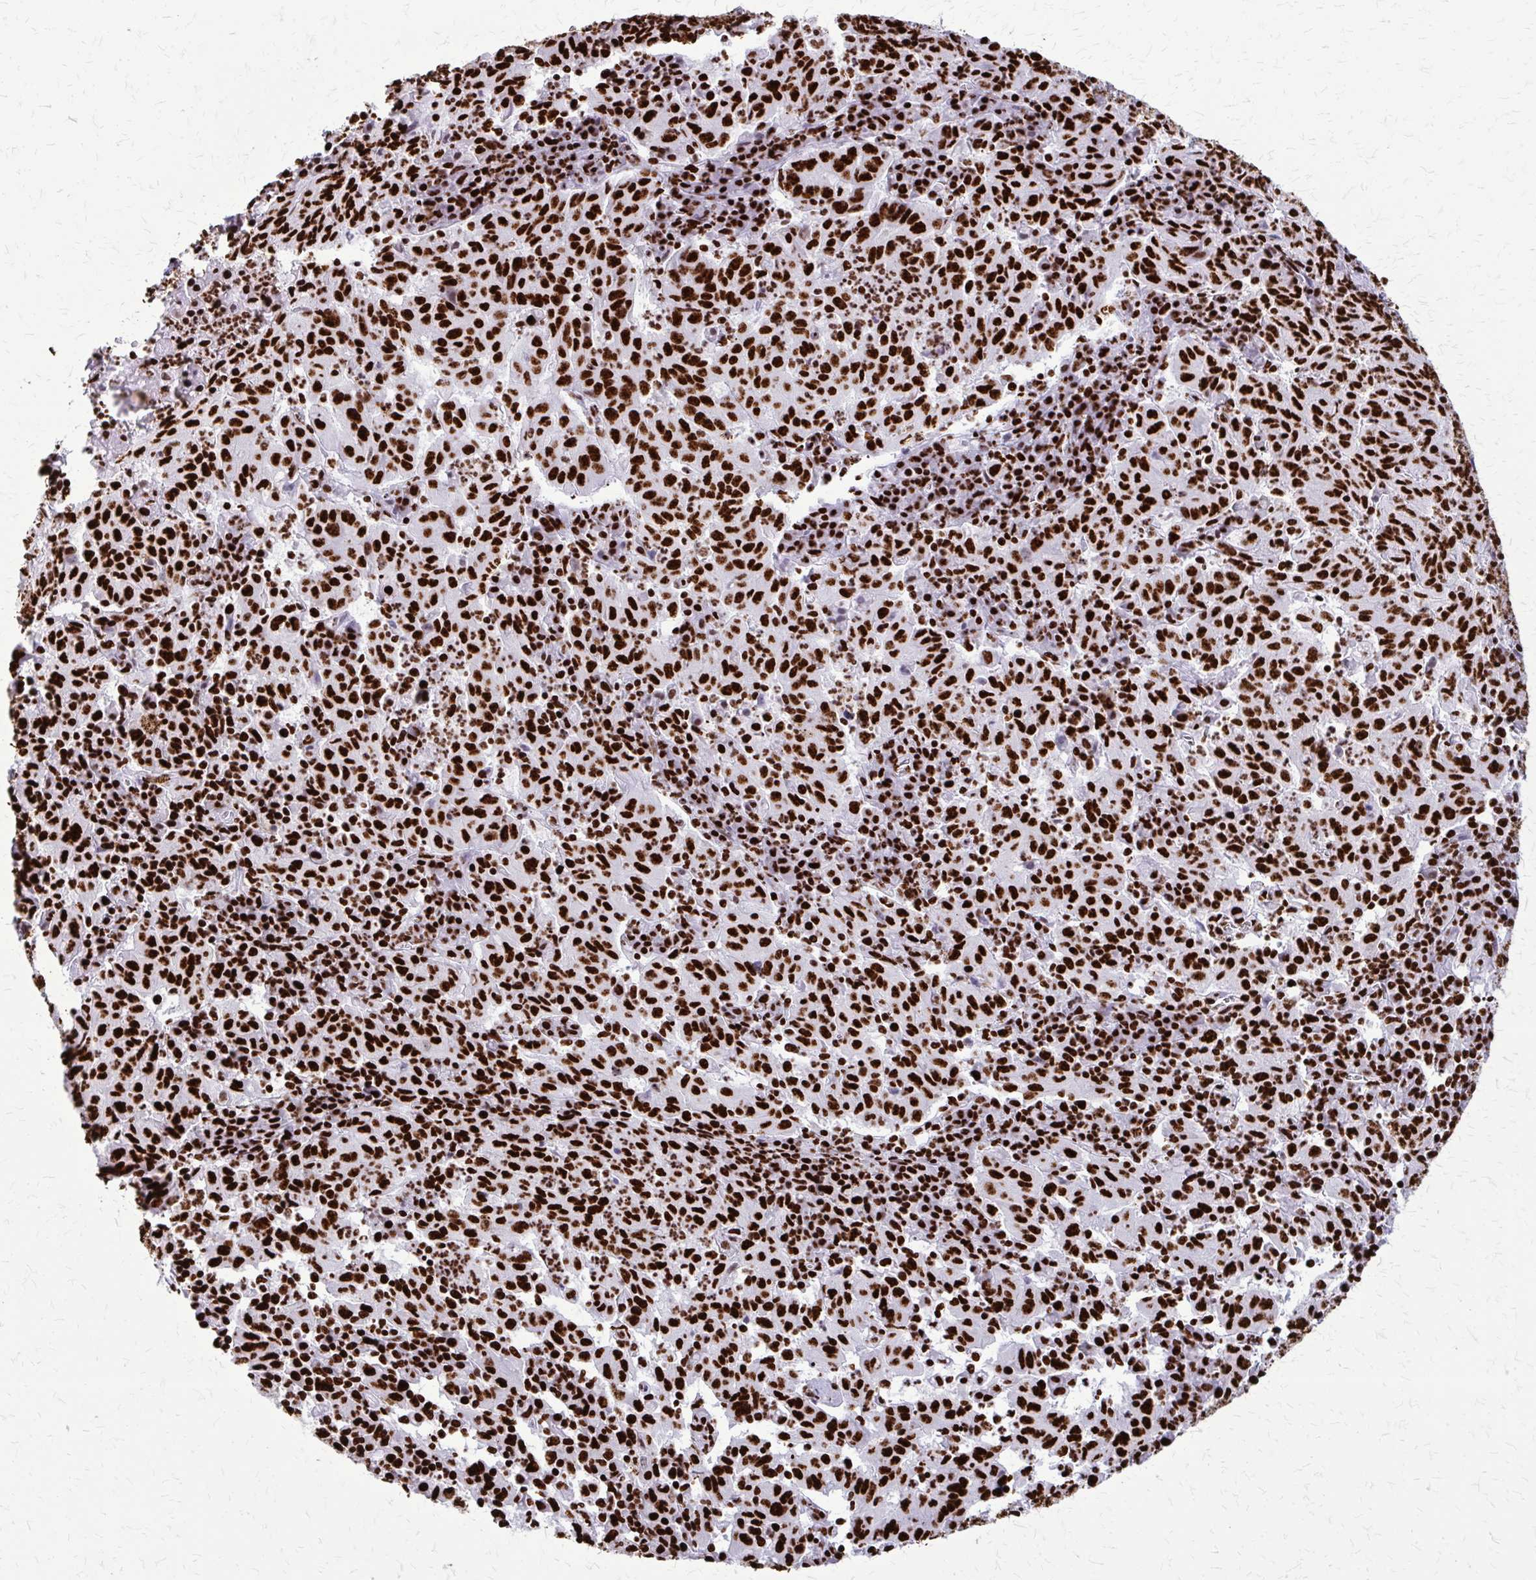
{"staining": {"intensity": "strong", "quantity": ">75%", "location": "nuclear"}, "tissue": "pancreatic cancer", "cell_type": "Tumor cells", "image_type": "cancer", "snomed": [{"axis": "morphology", "description": "Adenocarcinoma, NOS"}, {"axis": "topography", "description": "Pancreas"}], "caption": "The image exhibits a brown stain indicating the presence of a protein in the nuclear of tumor cells in pancreatic cancer (adenocarcinoma).", "gene": "SFPQ", "patient": {"sex": "male", "age": 63}}